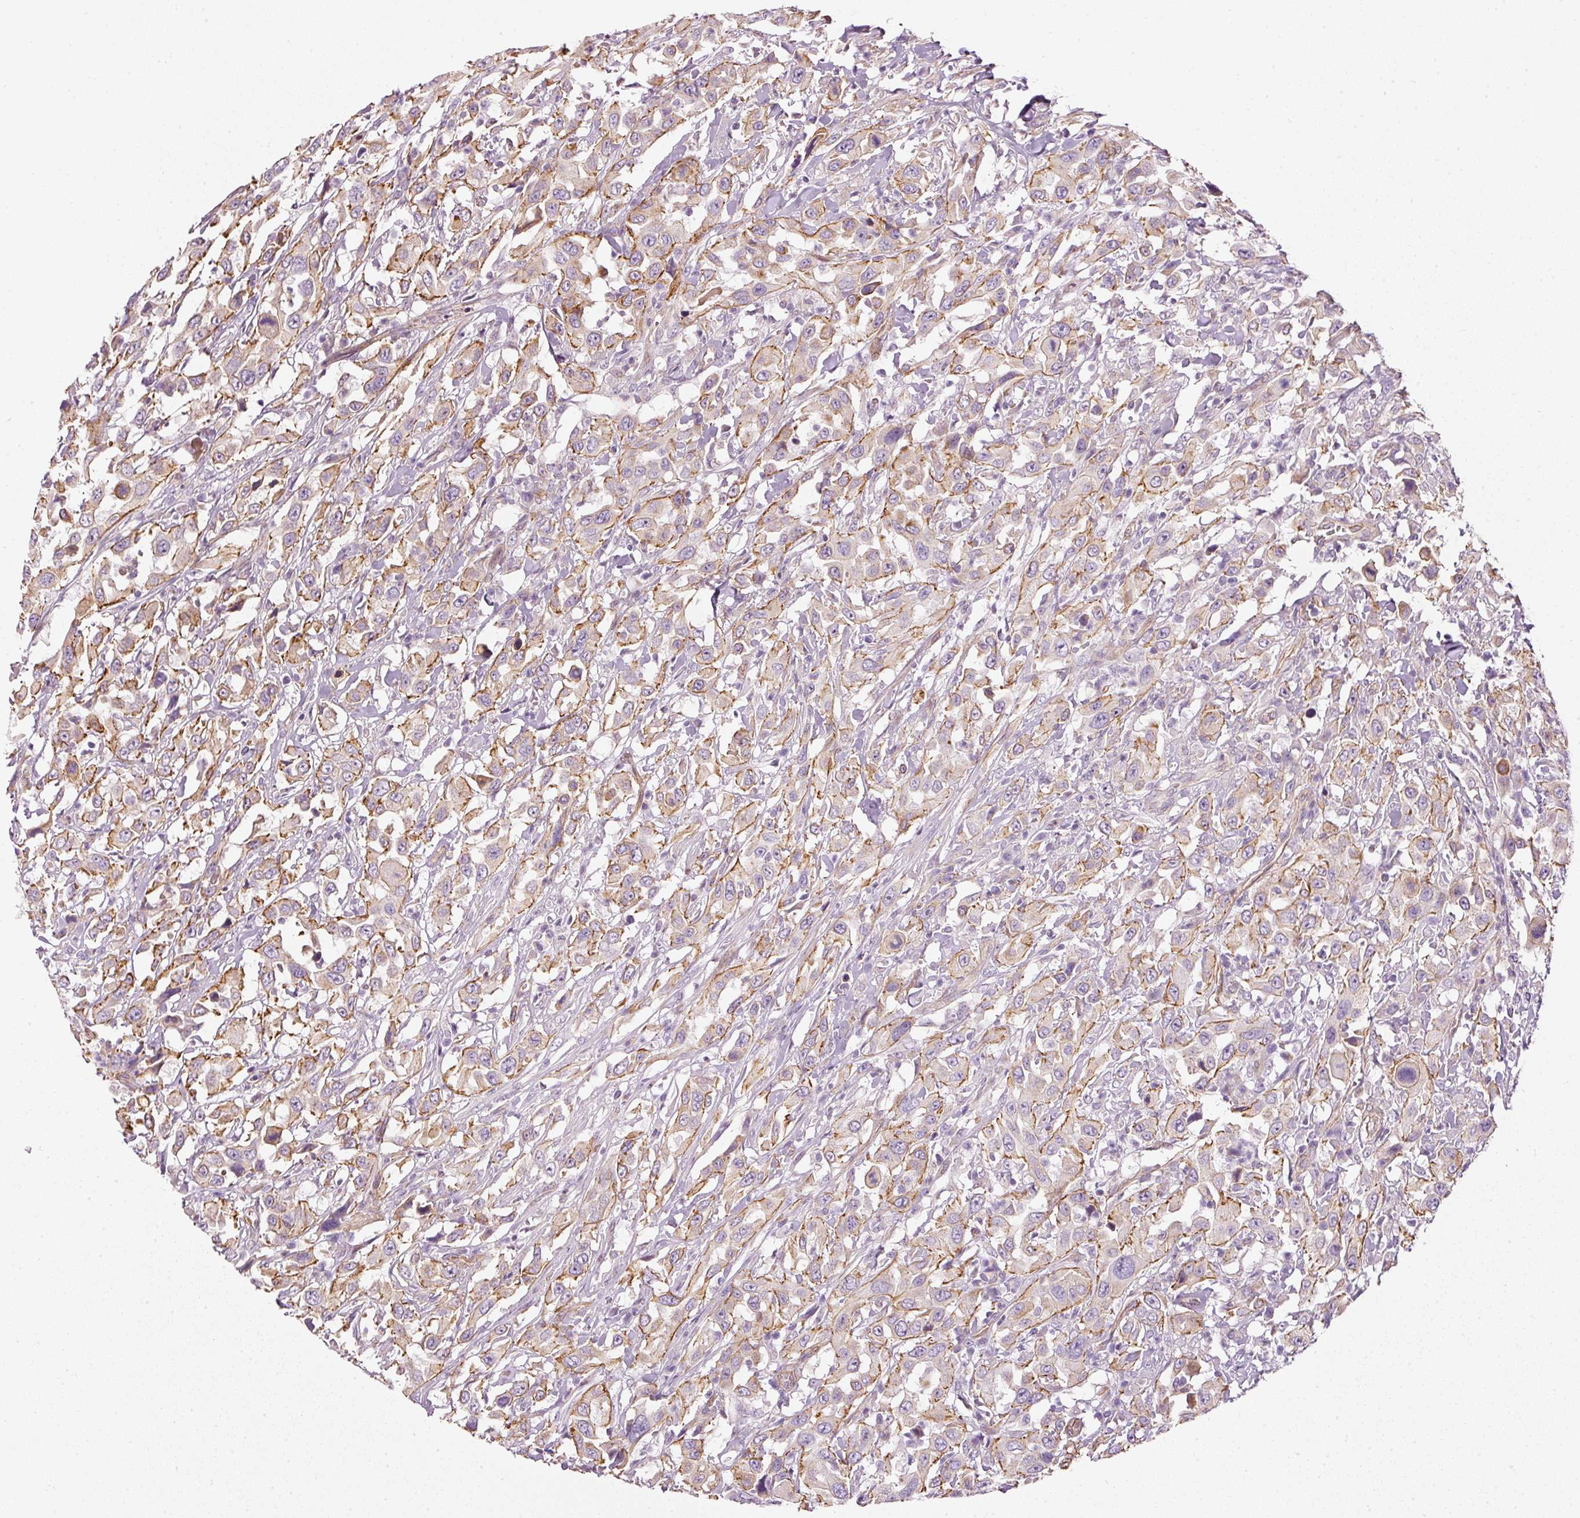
{"staining": {"intensity": "moderate", "quantity": "25%-75%", "location": "cytoplasmic/membranous"}, "tissue": "urothelial cancer", "cell_type": "Tumor cells", "image_type": "cancer", "snomed": [{"axis": "morphology", "description": "Urothelial carcinoma, High grade"}, {"axis": "topography", "description": "Urinary bladder"}], "caption": "Moderate cytoplasmic/membranous staining for a protein is identified in approximately 25%-75% of tumor cells of urothelial carcinoma (high-grade) using immunohistochemistry (IHC).", "gene": "OSR2", "patient": {"sex": "male", "age": 61}}